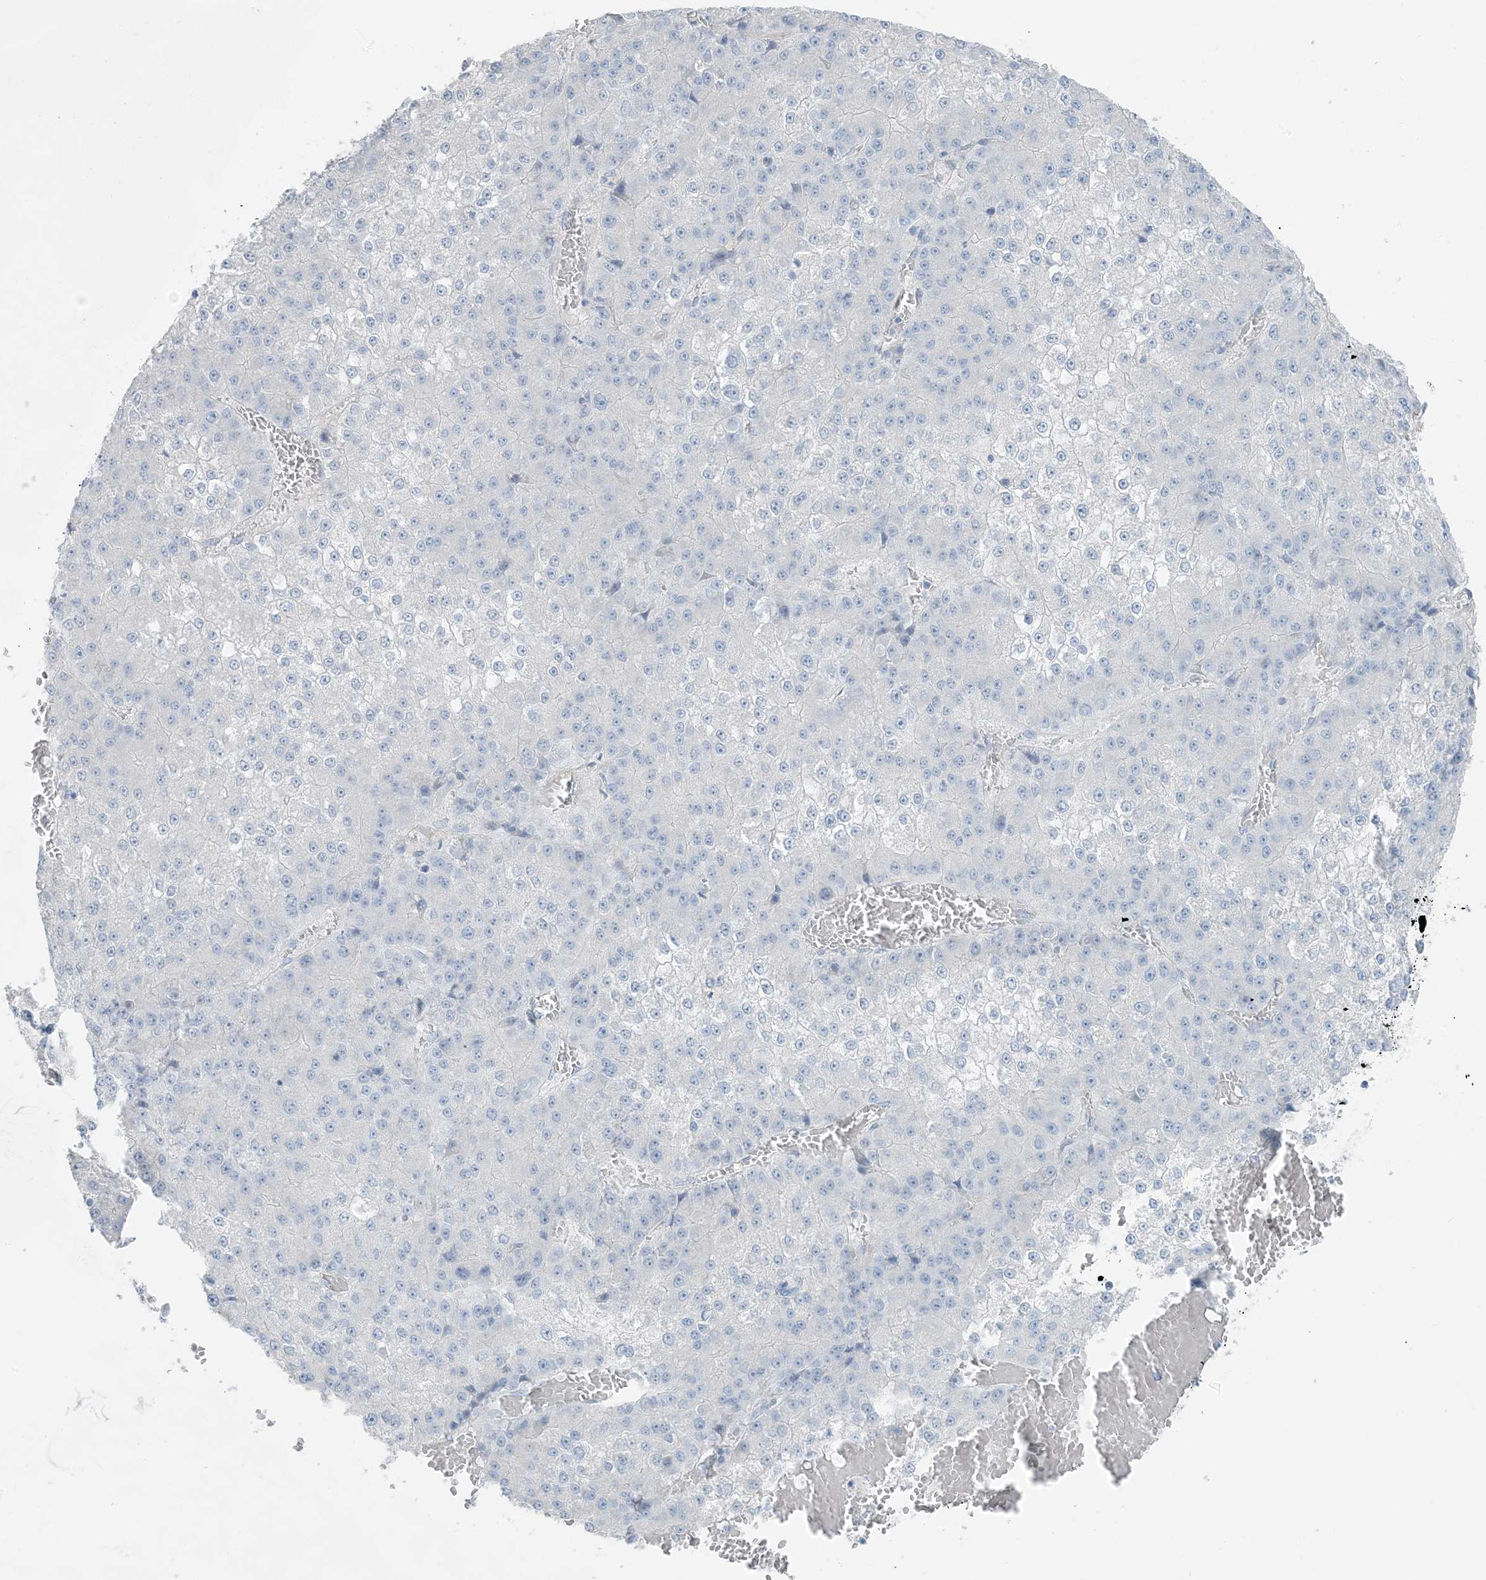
{"staining": {"intensity": "negative", "quantity": "none", "location": "none"}, "tissue": "liver cancer", "cell_type": "Tumor cells", "image_type": "cancer", "snomed": [{"axis": "morphology", "description": "Carcinoma, Hepatocellular, NOS"}, {"axis": "topography", "description": "Liver"}], "caption": "DAB immunohistochemical staining of liver cancer demonstrates no significant expression in tumor cells.", "gene": "PGM5", "patient": {"sex": "female", "age": 73}}